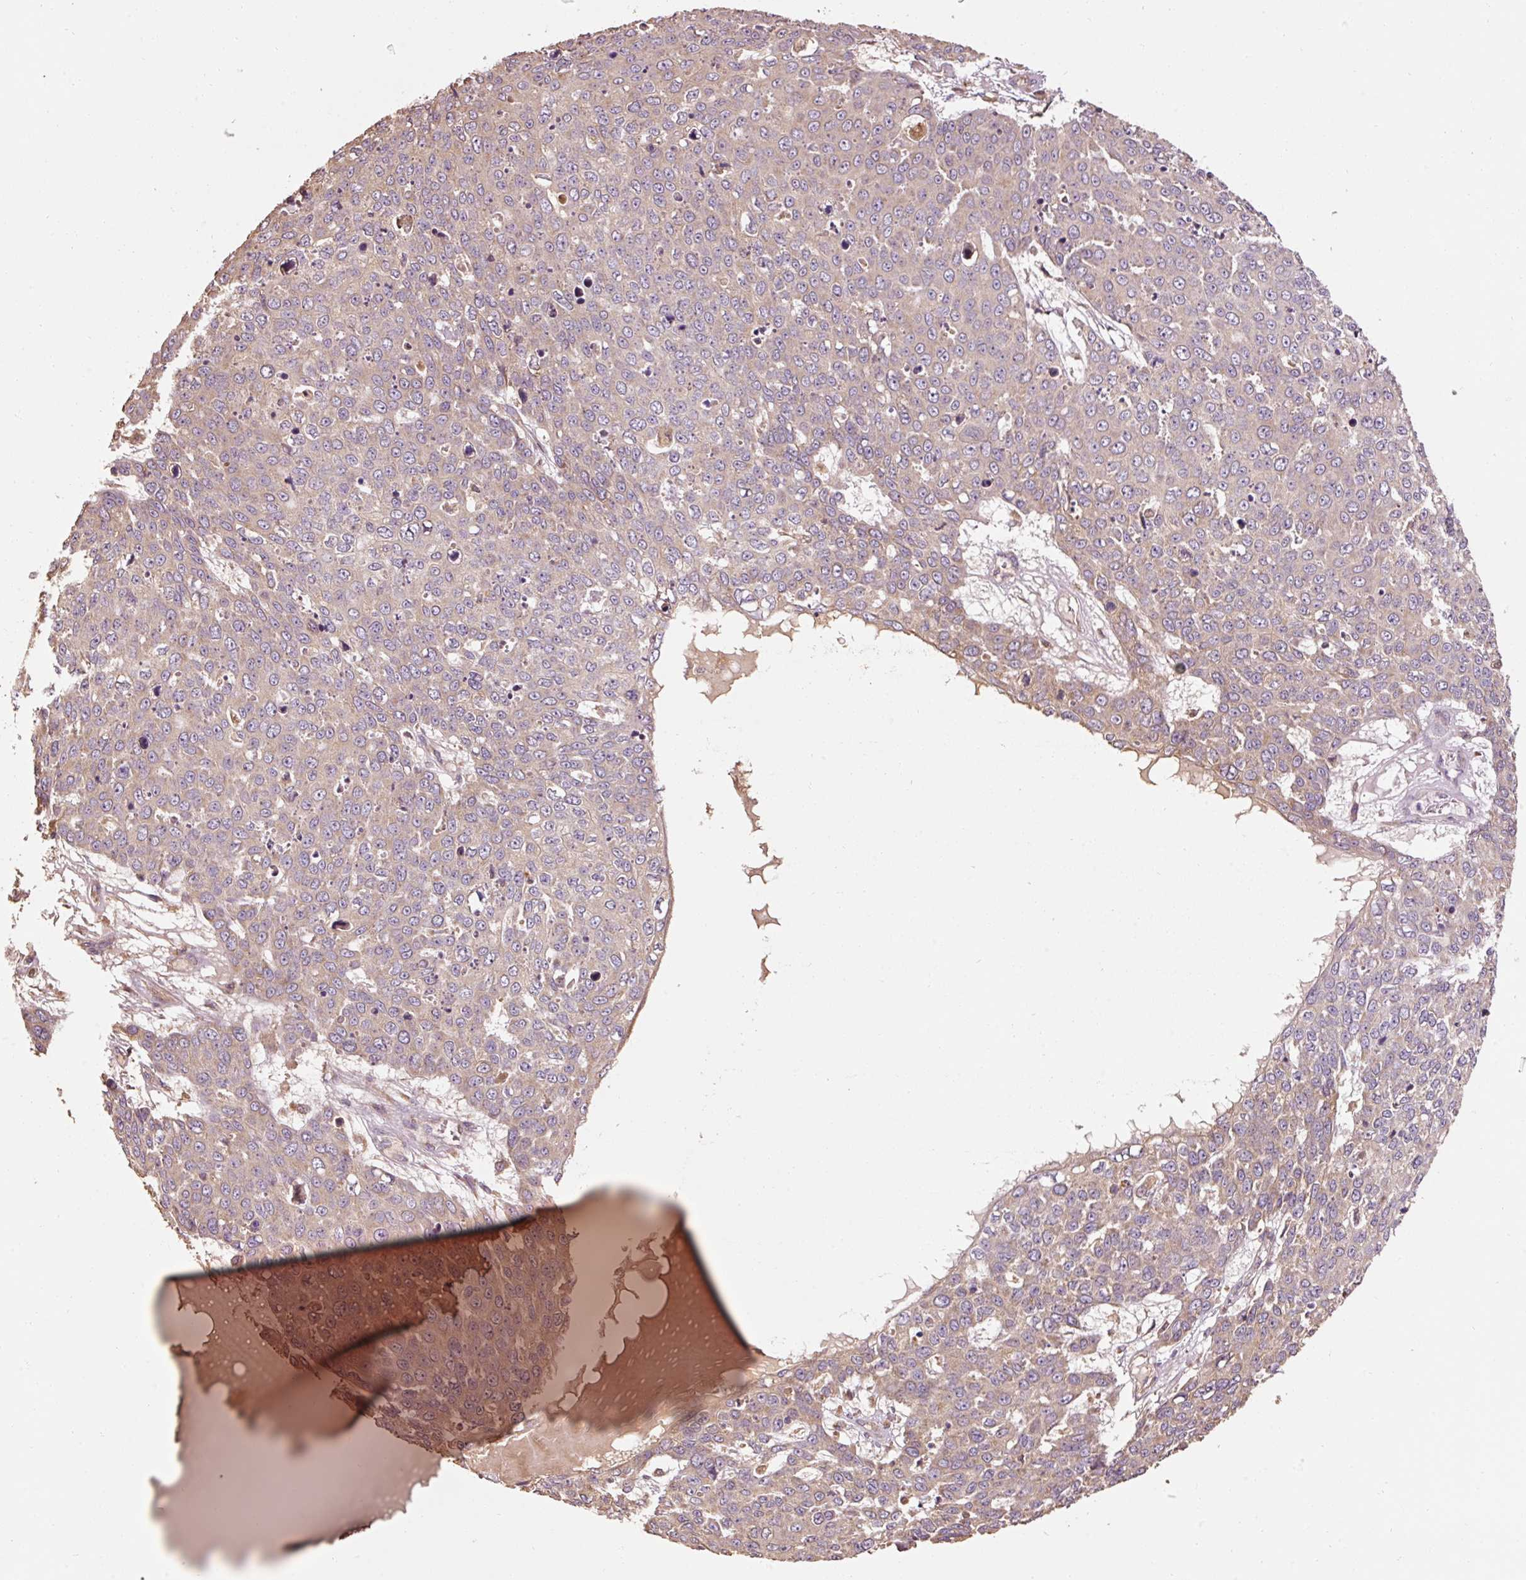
{"staining": {"intensity": "weak", "quantity": "25%-75%", "location": "cytoplasmic/membranous"}, "tissue": "skin cancer", "cell_type": "Tumor cells", "image_type": "cancer", "snomed": [{"axis": "morphology", "description": "Squamous cell carcinoma, NOS"}, {"axis": "topography", "description": "Skin"}], "caption": "Immunohistochemical staining of squamous cell carcinoma (skin) exhibits low levels of weak cytoplasmic/membranous positivity in approximately 25%-75% of tumor cells. The protein is shown in brown color, while the nuclei are stained blue.", "gene": "EFHC1", "patient": {"sex": "male", "age": 71}}